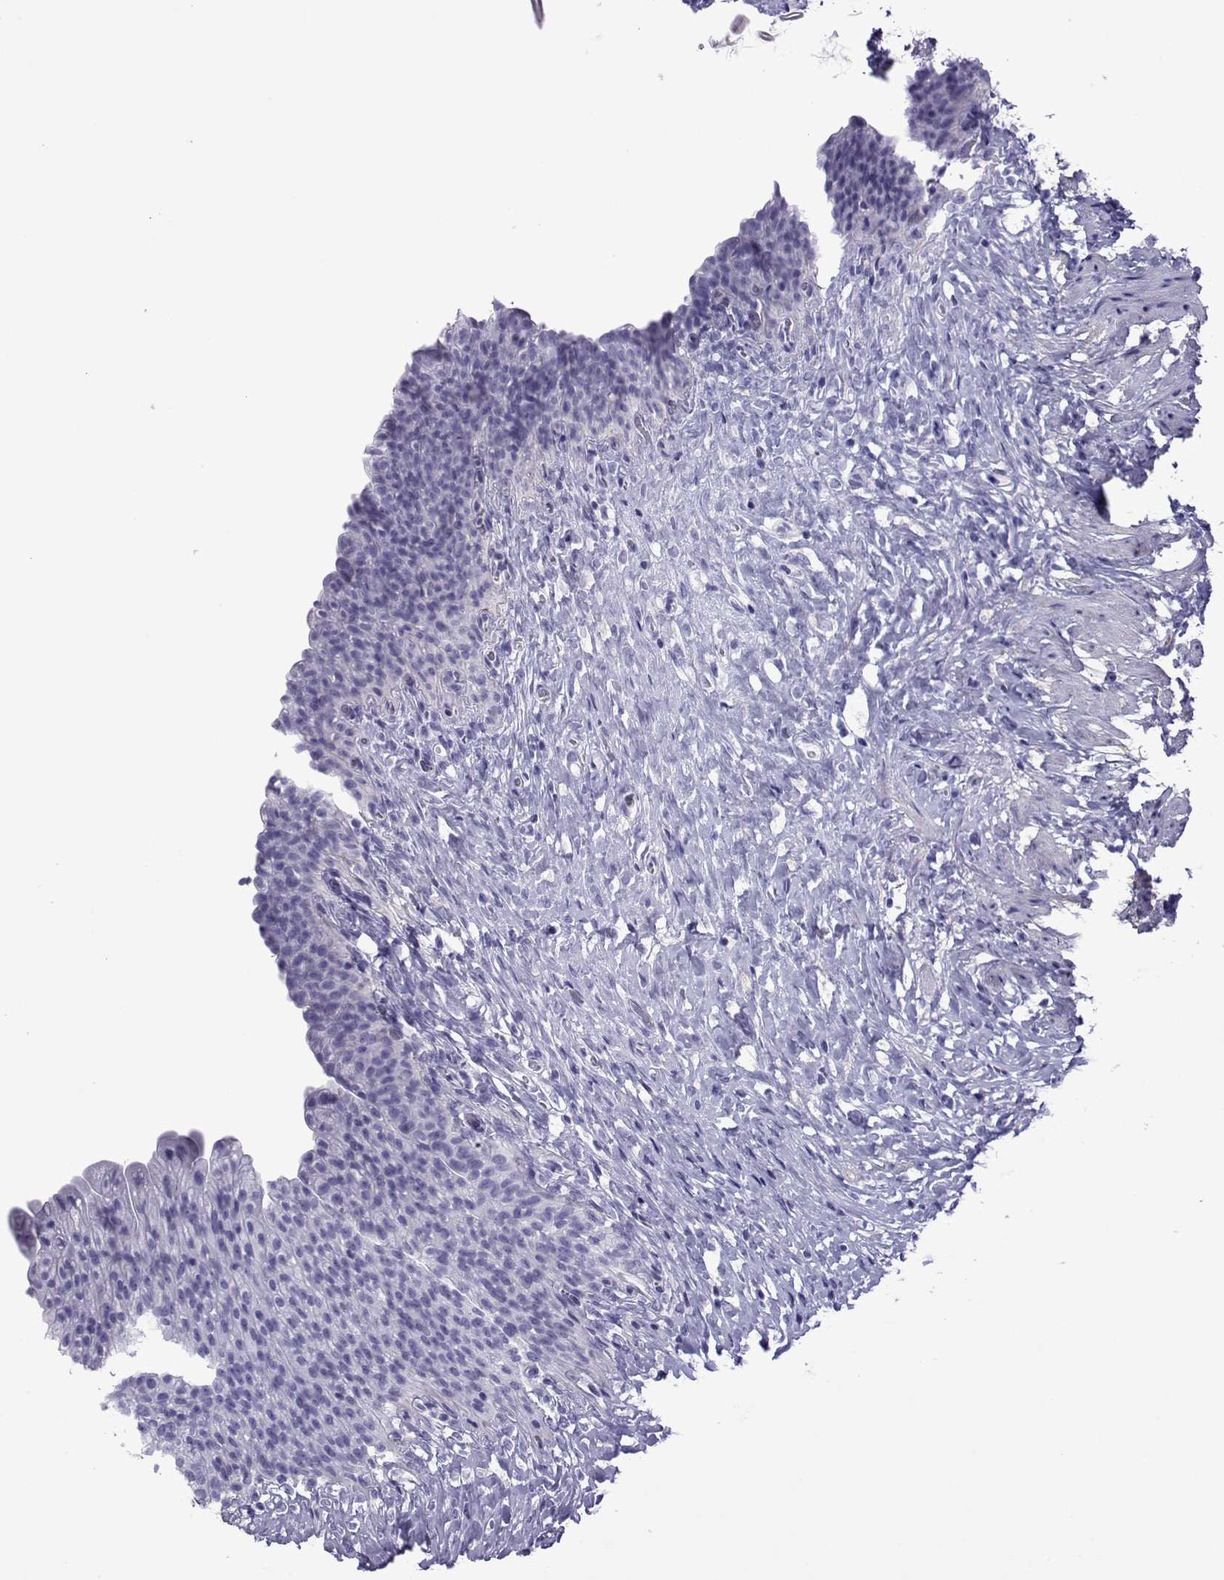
{"staining": {"intensity": "negative", "quantity": "none", "location": "none"}, "tissue": "urinary bladder", "cell_type": "Urothelial cells", "image_type": "normal", "snomed": [{"axis": "morphology", "description": "Normal tissue, NOS"}, {"axis": "topography", "description": "Urinary bladder"}], "caption": "IHC of normal urinary bladder shows no staining in urothelial cells.", "gene": "SPANXA1", "patient": {"sex": "male", "age": 76}}